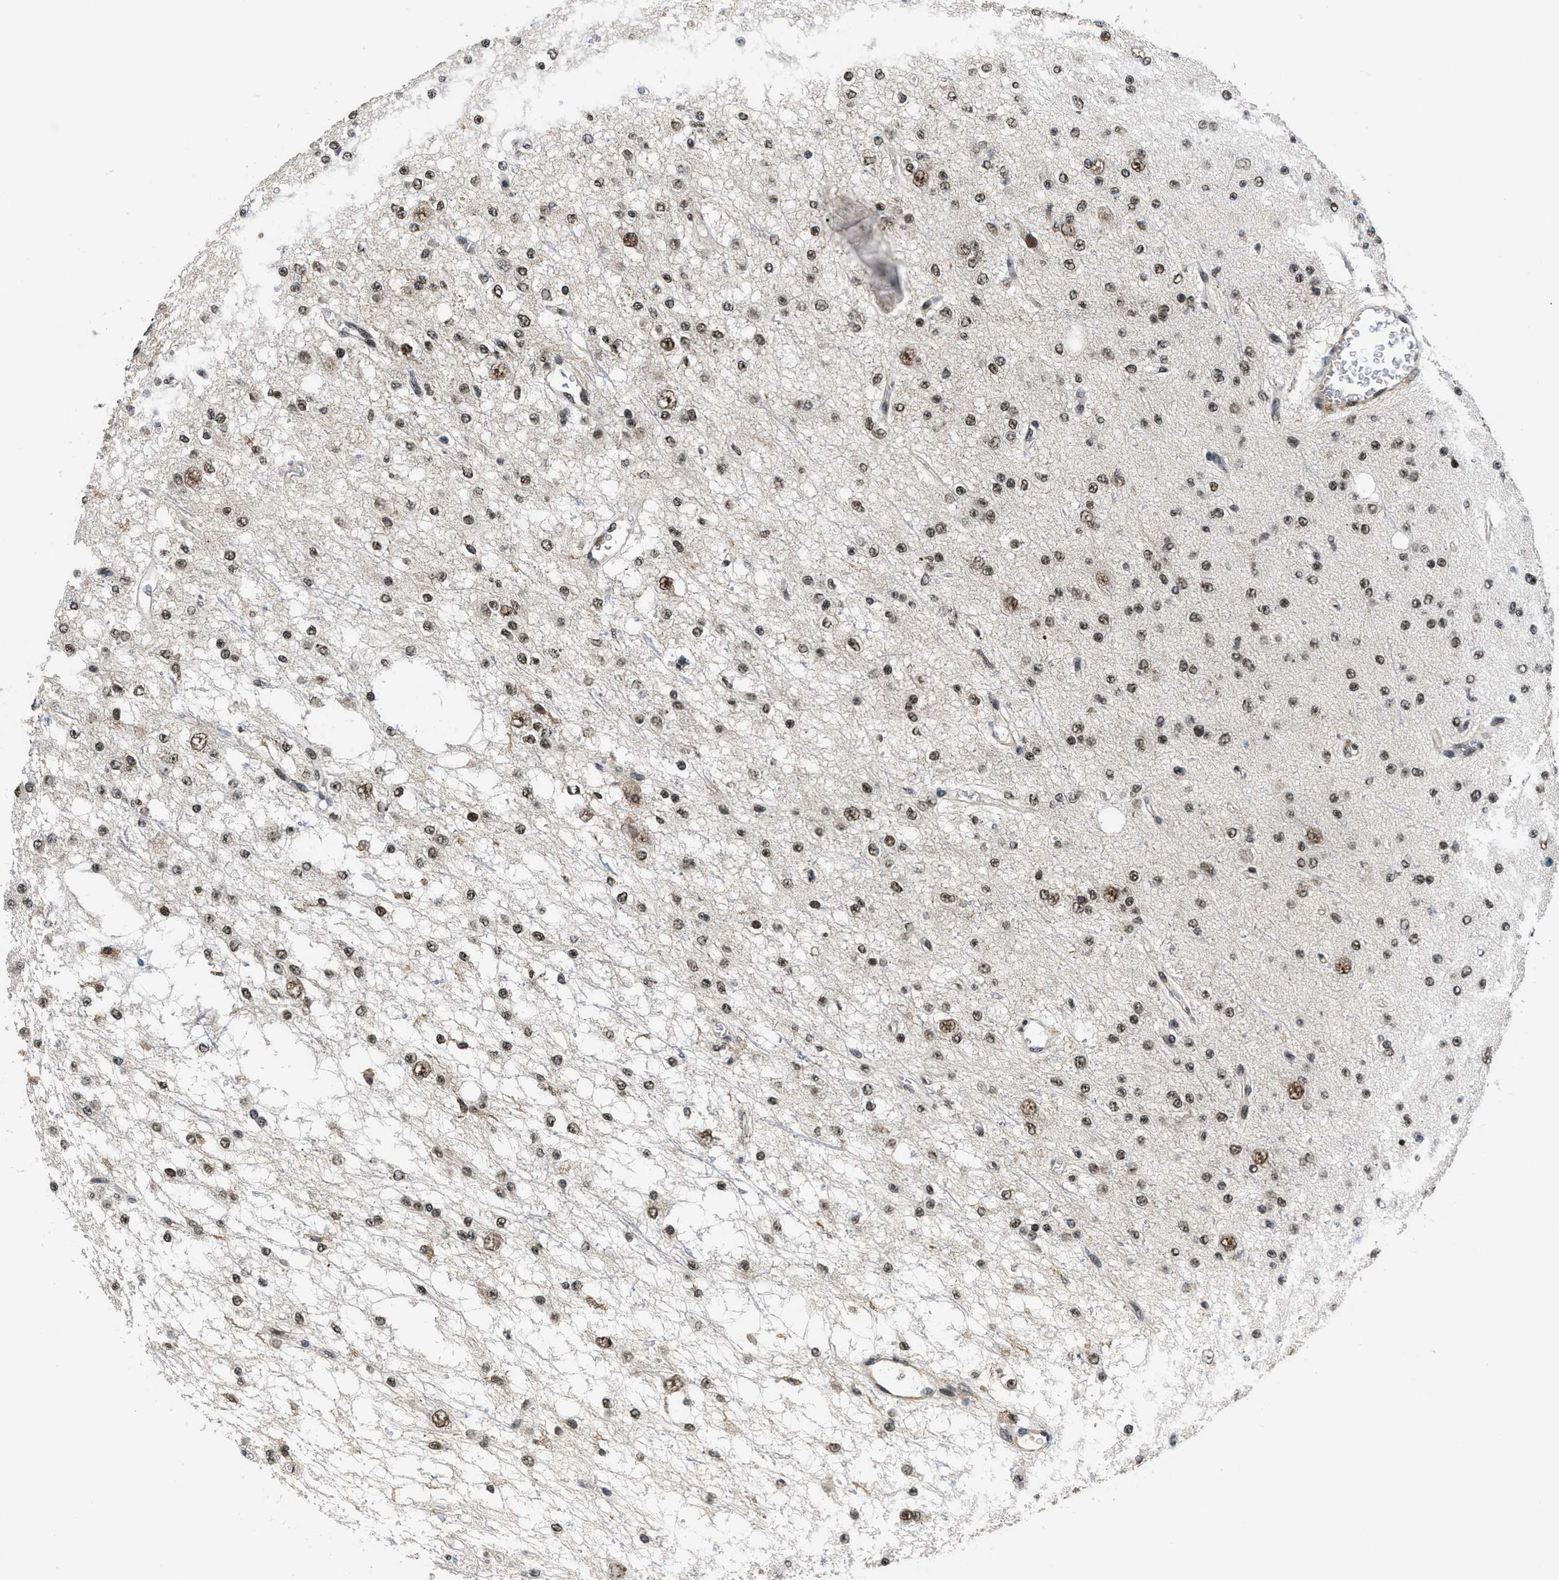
{"staining": {"intensity": "strong", "quantity": ">75%", "location": "nuclear"}, "tissue": "glioma", "cell_type": "Tumor cells", "image_type": "cancer", "snomed": [{"axis": "morphology", "description": "Glioma, malignant, Low grade"}, {"axis": "topography", "description": "Brain"}], "caption": "Immunohistochemistry (IHC) of human glioma demonstrates high levels of strong nuclear staining in approximately >75% of tumor cells.", "gene": "CUL4B", "patient": {"sex": "male", "age": 38}}